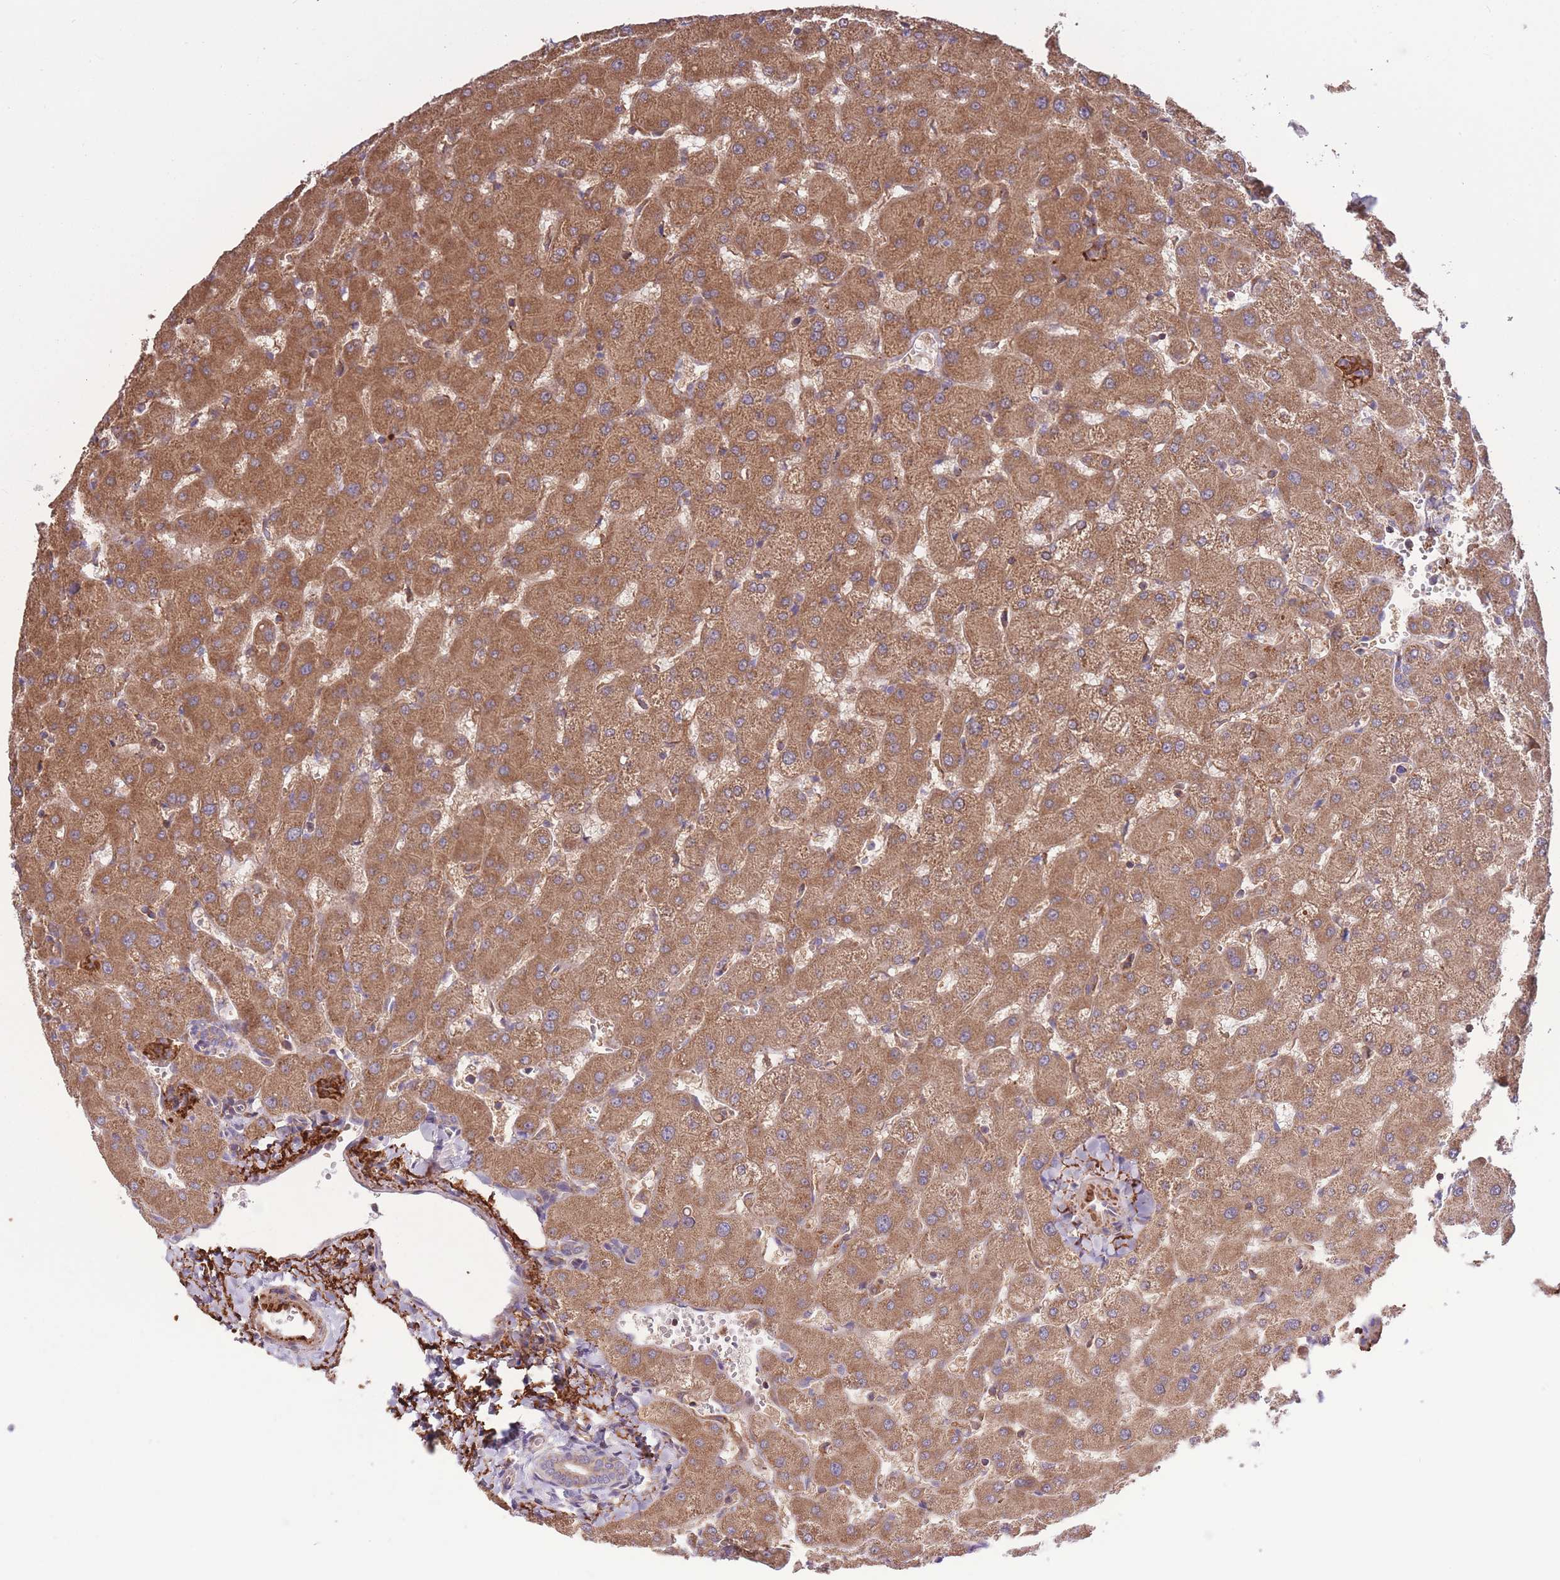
{"staining": {"intensity": "moderate", "quantity": "25%-75%", "location": "cytoplasmic/membranous"}, "tissue": "liver", "cell_type": "Cholangiocytes", "image_type": "normal", "snomed": [{"axis": "morphology", "description": "Normal tissue, NOS"}, {"axis": "topography", "description": "Liver"}], "caption": "Moderate cytoplasmic/membranous positivity for a protein is identified in approximately 25%-75% of cholangiocytes of normal liver using immunohistochemistry (IHC).", "gene": "ATP13A2", "patient": {"sex": "female", "age": 63}}